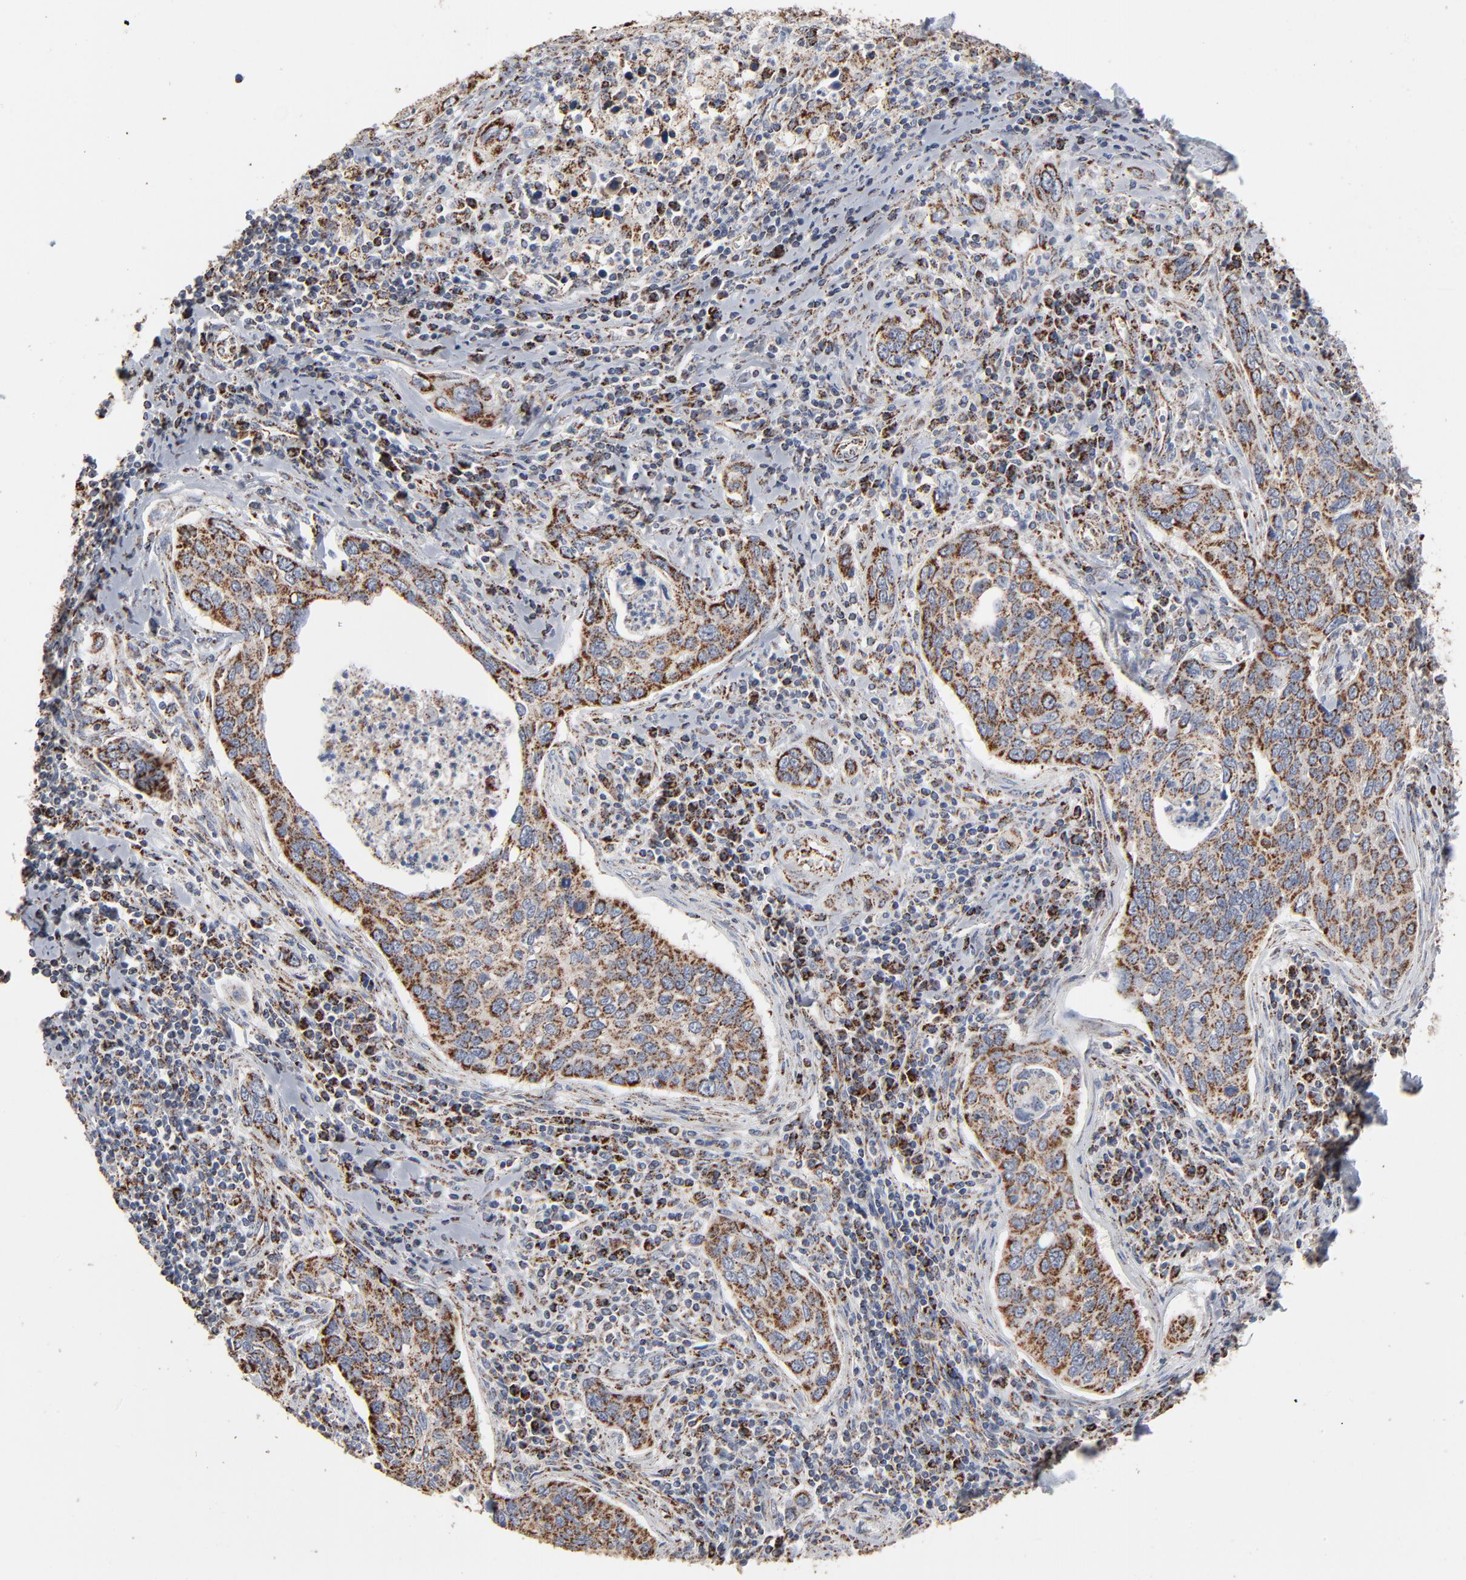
{"staining": {"intensity": "strong", "quantity": ">75%", "location": "cytoplasmic/membranous"}, "tissue": "cervical cancer", "cell_type": "Tumor cells", "image_type": "cancer", "snomed": [{"axis": "morphology", "description": "Squamous cell carcinoma, NOS"}, {"axis": "topography", "description": "Cervix"}], "caption": "Brown immunohistochemical staining in human cervical squamous cell carcinoma displays strong cytoplasmic/membranous expression in approximately >75% of tumor cells.", "gene": "UQCRC1", "patient": {"sex": "female", "age": 53}}